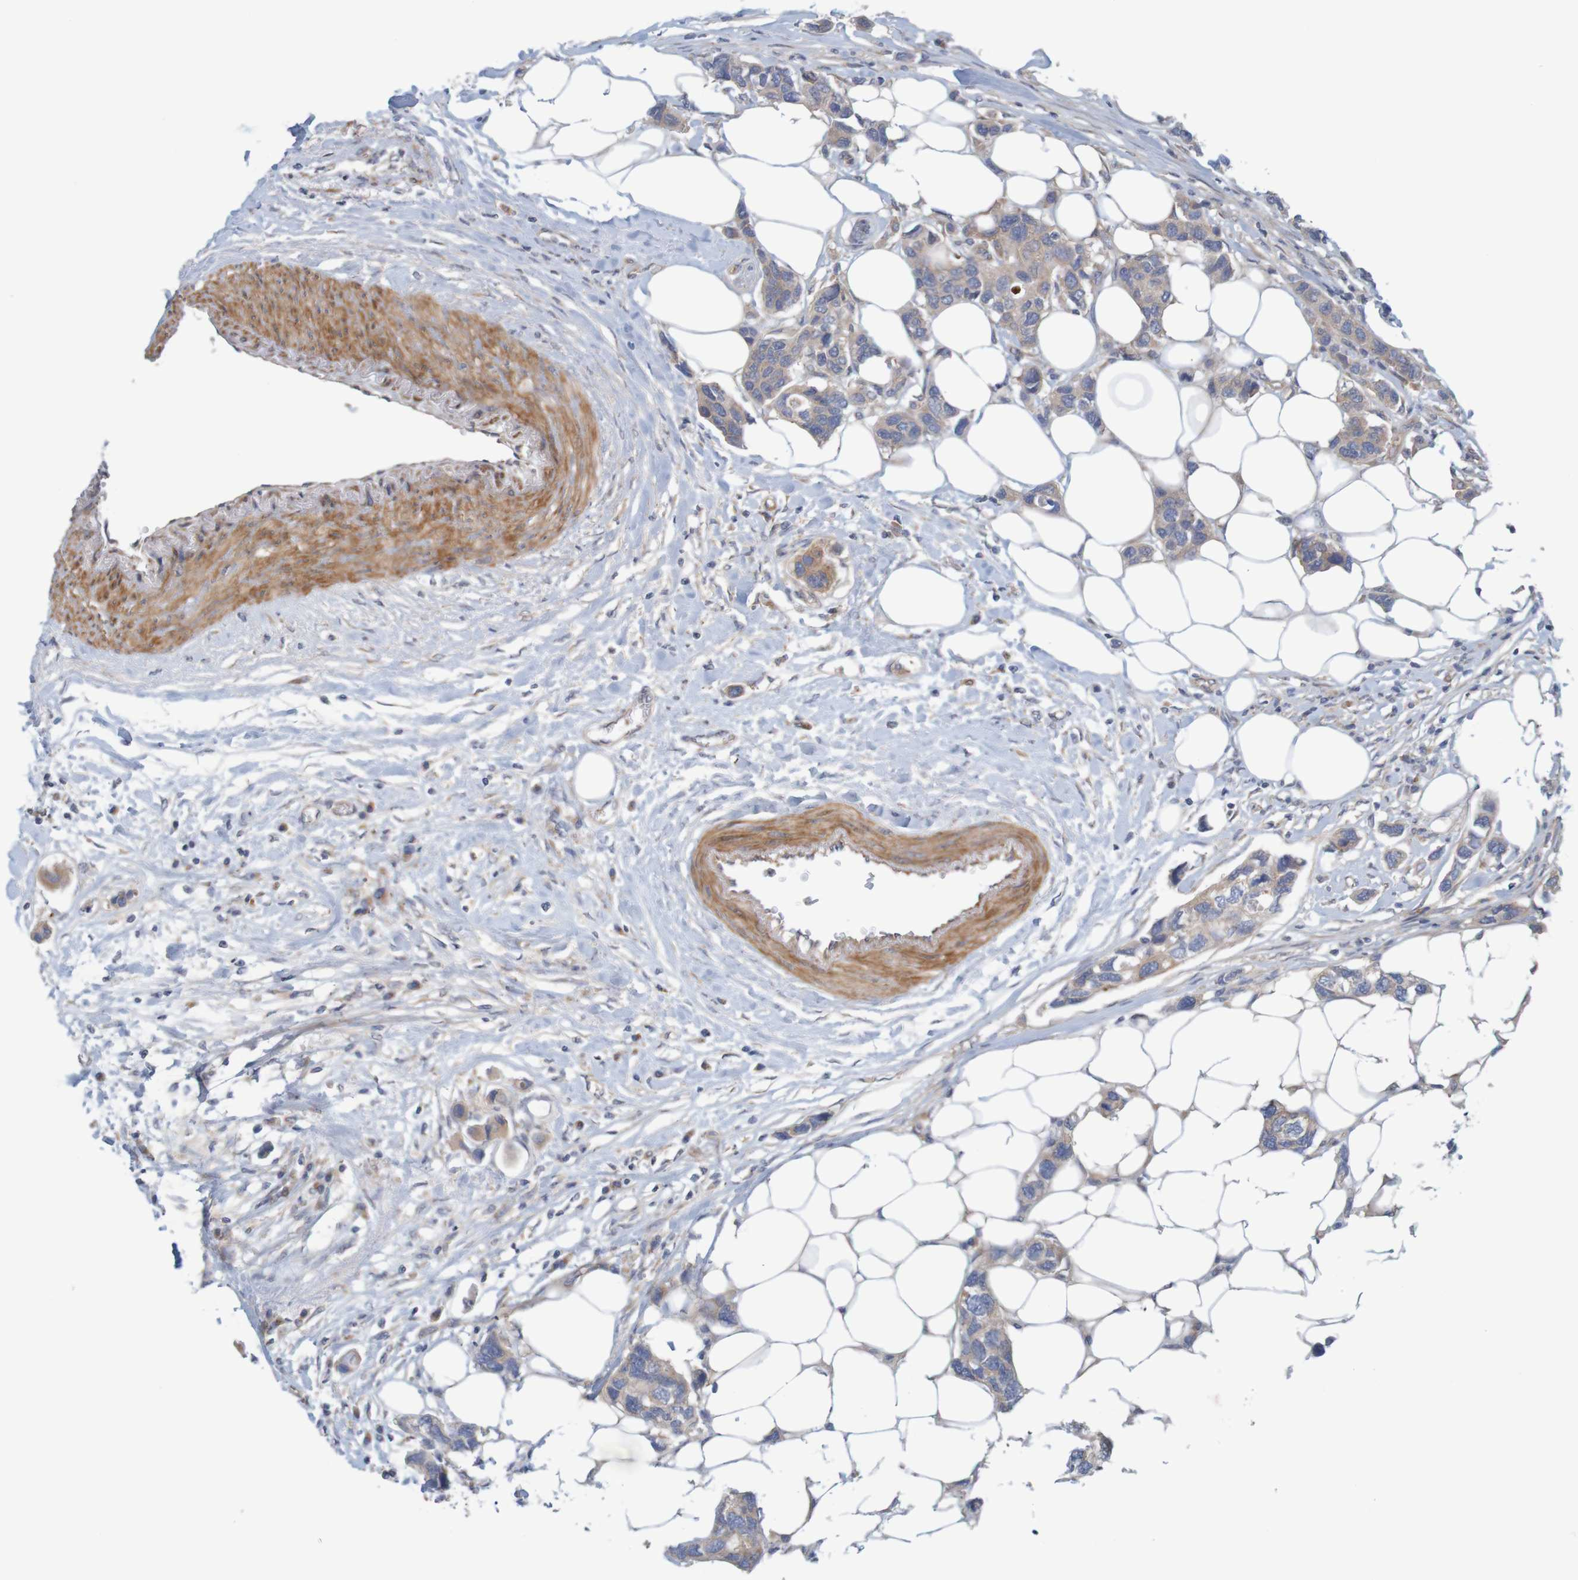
{"staining": {"intensity": "weak", "quantity": ">75%", "location": "cytoplasmic/membranous"}, "tissue": "breast cancer", "cell_type": "Tumor cells", "image_type": "cancer", "snomed": [{"axis": "morphology", "description": "Normal tissue, NOS"}, {"axis": "morphology", "description": "Duct carcinoma"}, {"axis": "topography", "description": "Breast"}], "caption": "Immunohistochemistry (IHC) staining of infiltrating ductal carcinoma (breast), which exhibits low levels of weak cytoplasmic/membranous expression in approximately >75% of tumor cells indicating weak cytoplasmic/membranous protein staining. The staining was performed using DAB (3,3'-diaminobenzidine) (brown) for protein detection and nuclei were counterstained in hematoxylin (blue).", "gene": "KRT23", "patient": {"sex": "female", "age": 50}}